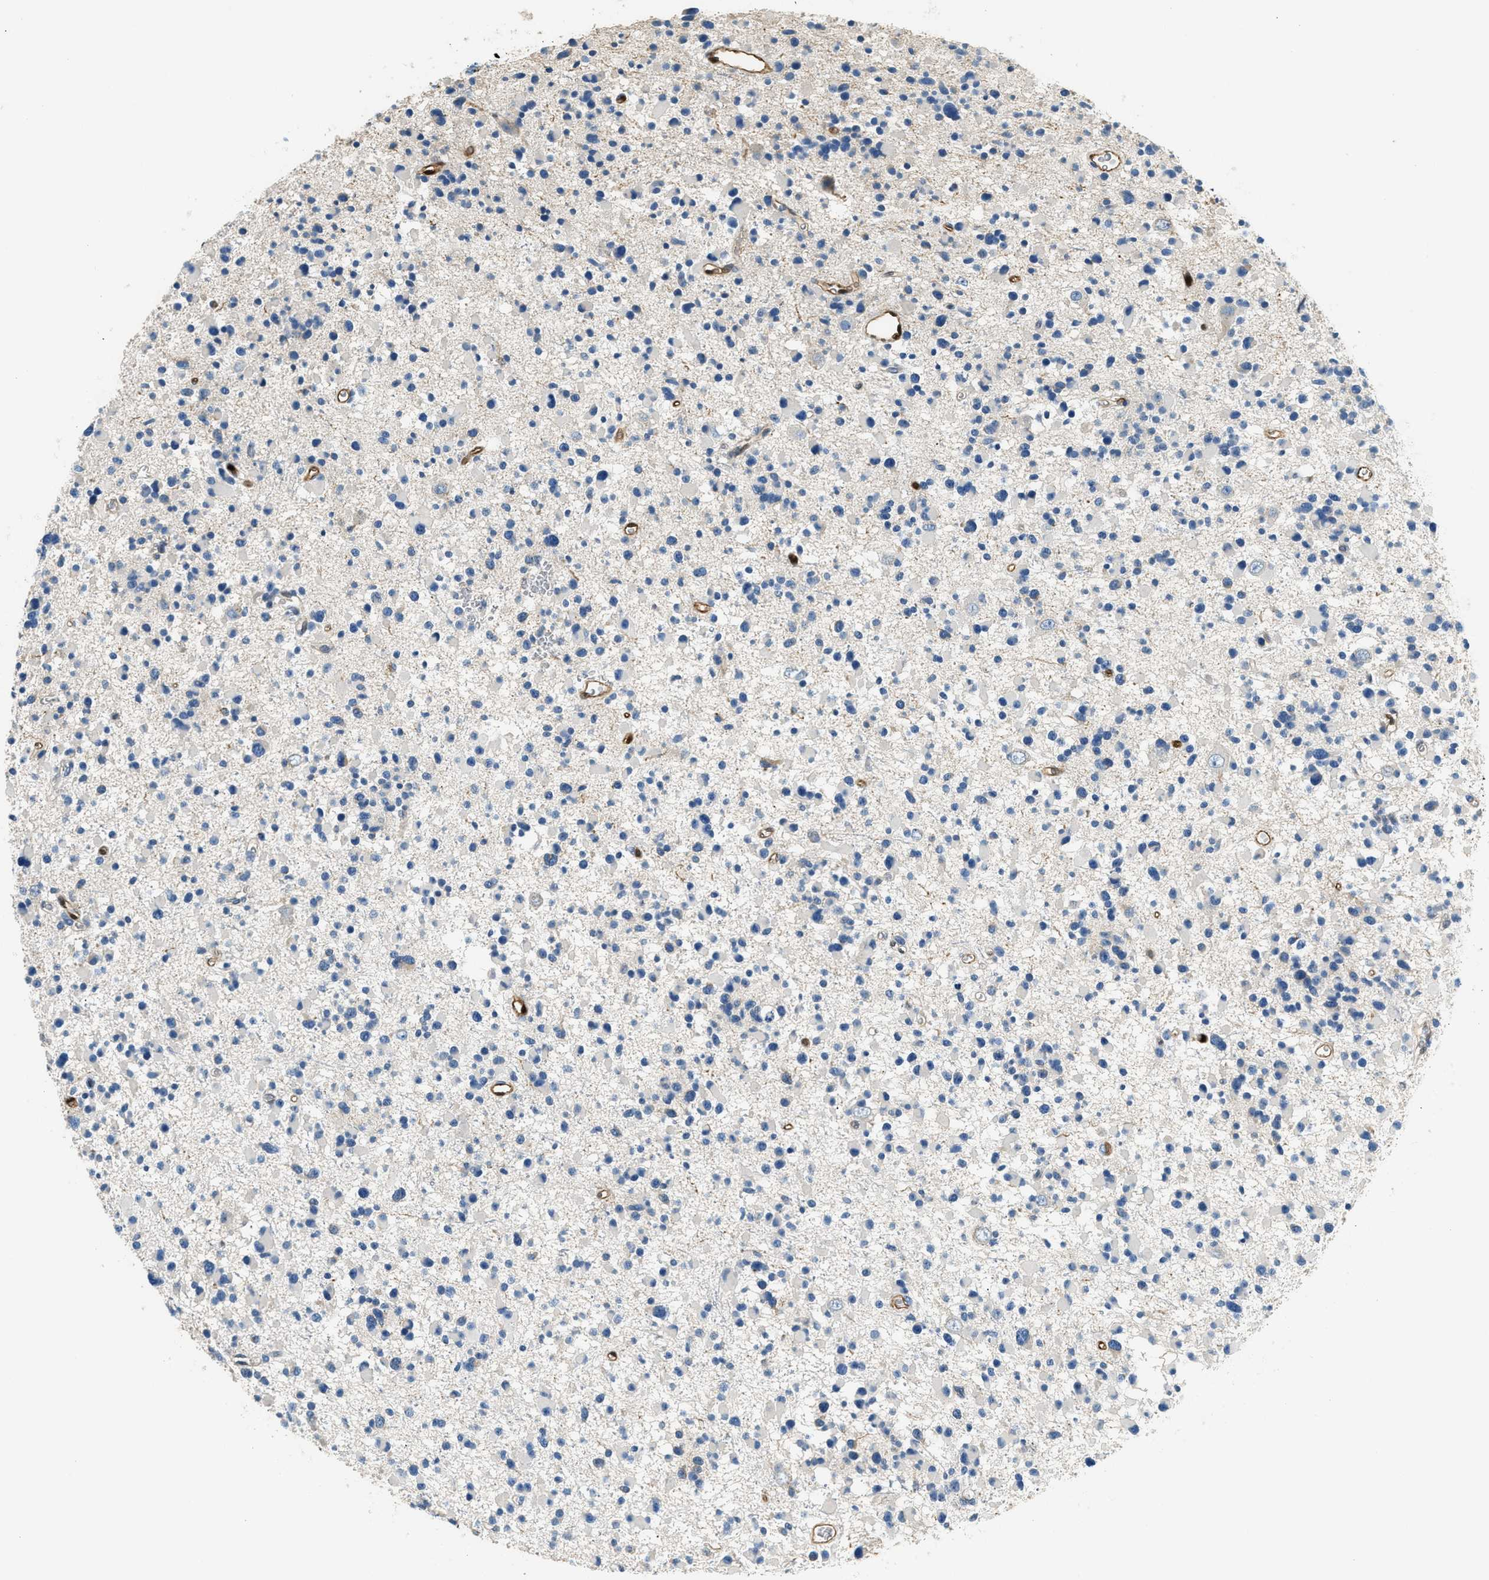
{"staining": {"intensity": "negative", "quantity": "none", "location": "none"}, "tissue": "glioma", "cell_type": "Tumor cells", "image_type": "cancer", "snomed": [{"axis": "morphology", "description": "Glioma, malignant, Low grade"}, {"axis": "topography", "description": "Brain"}], "caption": "This is an IHC photomicrograph of human glioma. There is no staining in tumor cells.", "gene": "ANXA3", "patient": {"sex": "female", "age": 22}}